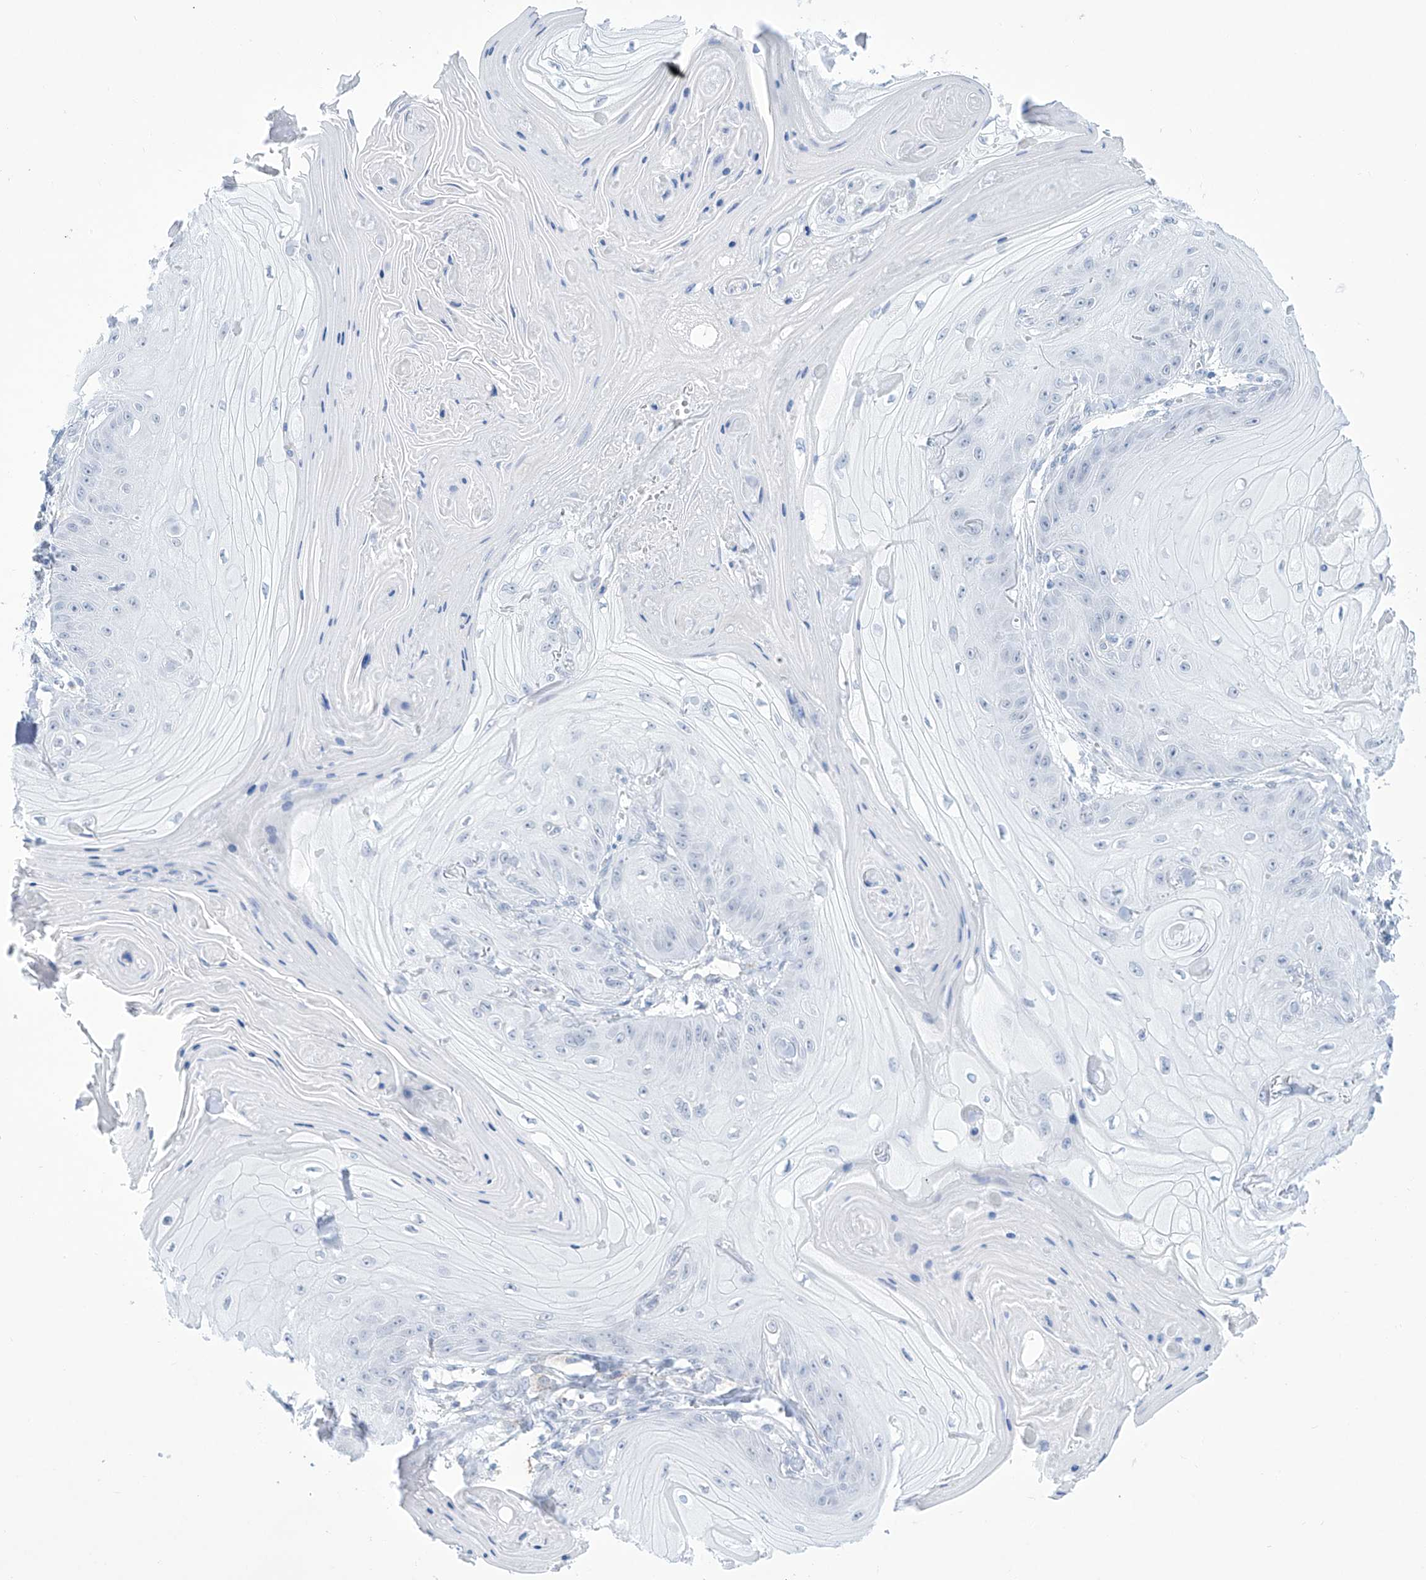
{"staining": {"intensity": "negative", "quantity": "none", "location": "none"}, "tissue": "skin cancer", "cell_type": "Tumor cells", "image_type": "cancer", "snomed": [{"axis": "morphology", "description": "Squamous cell carcinoma, NOS"}, {"axis": "topography", "description": "Skin"}], "caption": "There is no significant positivity in tumor cells of skin squamous cell carcinoma.", "gene": "ALDH6A1", "patient": {"sex": "male", "age": 74}}